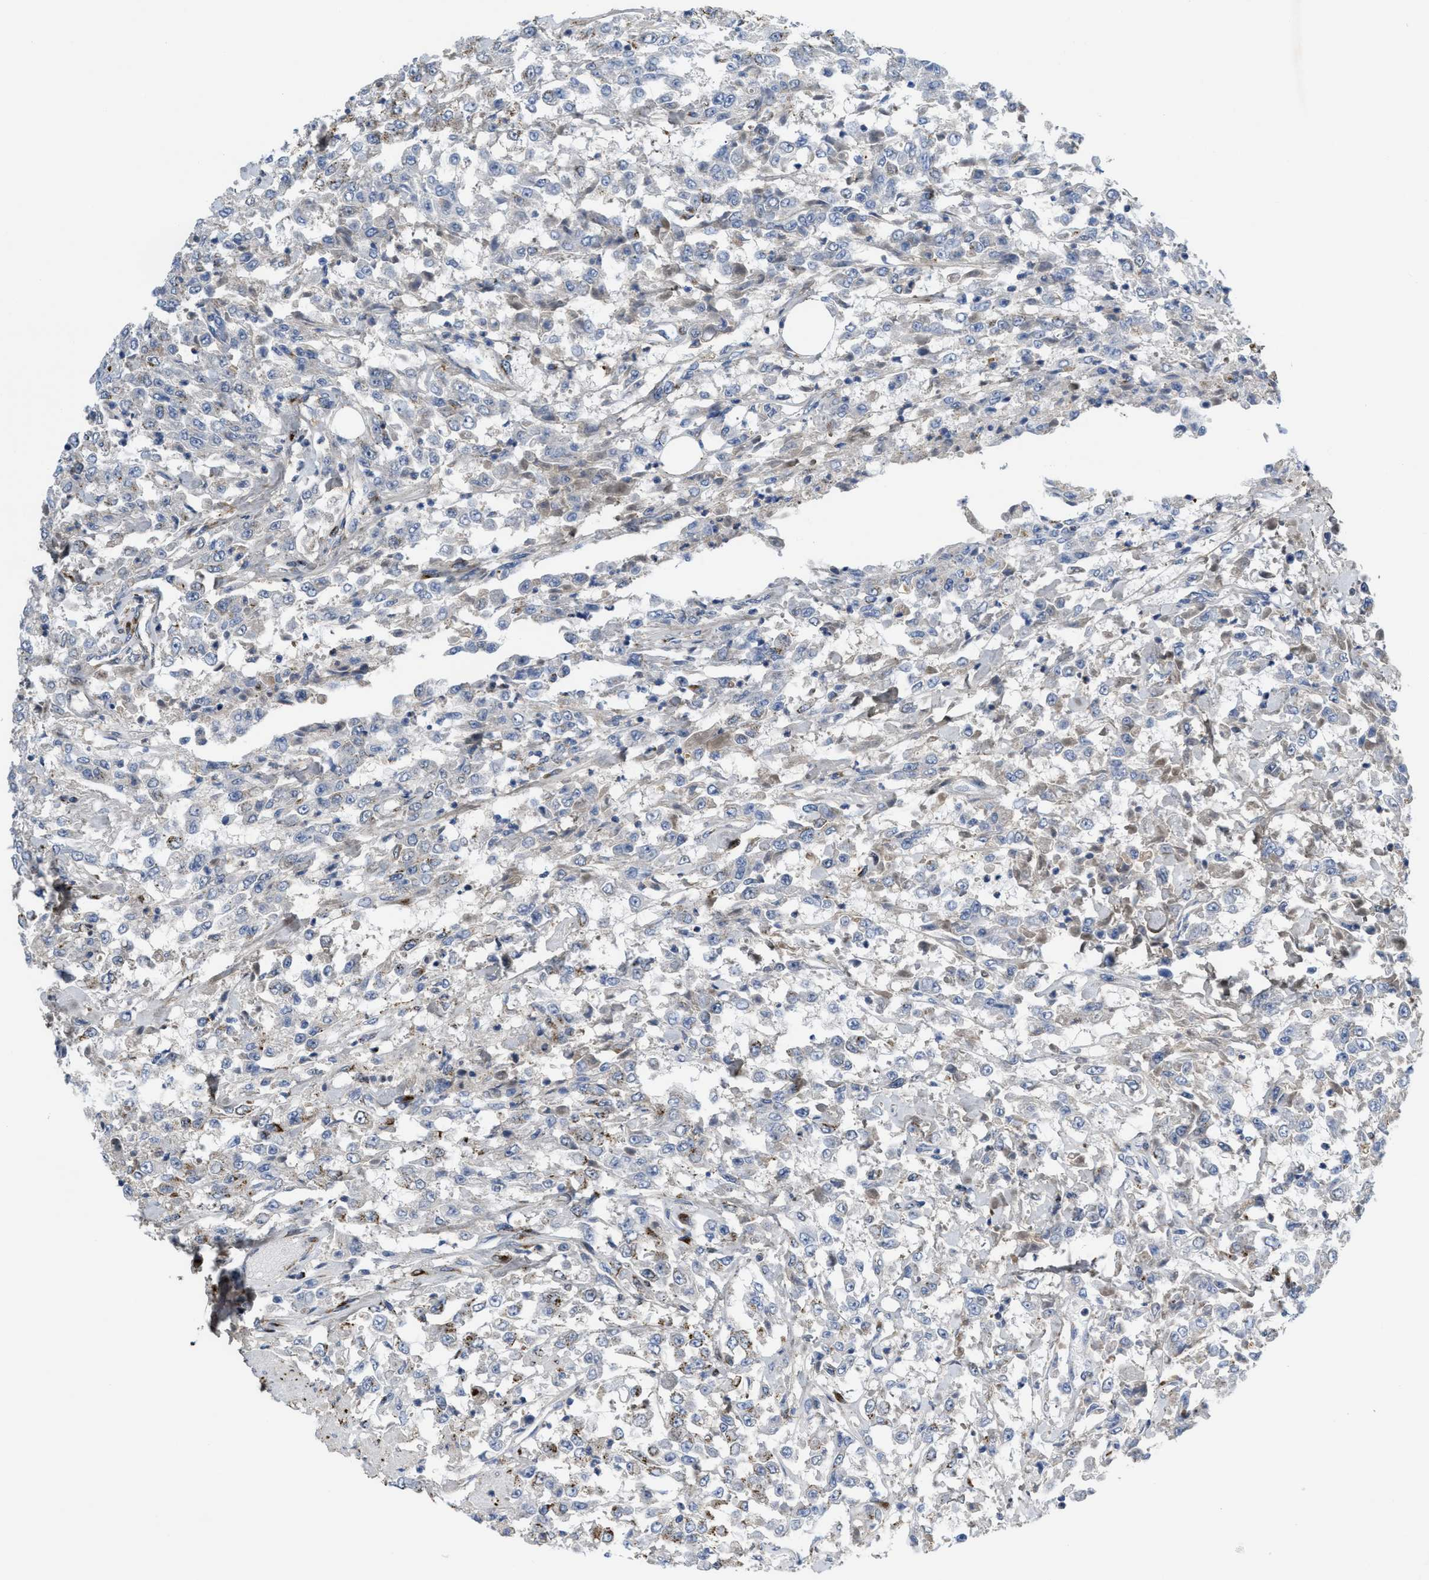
{"staining": {"intensity": "negative", "quantity": "none", "location": "none"}, "tissue": "urothelial cancer", "cell_type": "Tumor cells", "image_type": "cancer", "snomed": [{"axis": "morphology", "description": "Urothelial carcinoma, High grade"}, {"axis": "topography", "description": "Urinary bladder"}], "caption": "This photomicrograph is of urothelial carcinoma (high-grade) stained with immunohistochemistry to label a protein in brown with the nuclei are counter-stained blue. There is no expression in tumor cells. The staining was performed using DAB (3,3'-diaminobenzidine) to visualize the protein expression in brown, while the nuclei were stained in blue with hematoxylin (Magnification: 20x).", "gene": "ZNF70", "patient": {"sex": "male", "age": 46}}